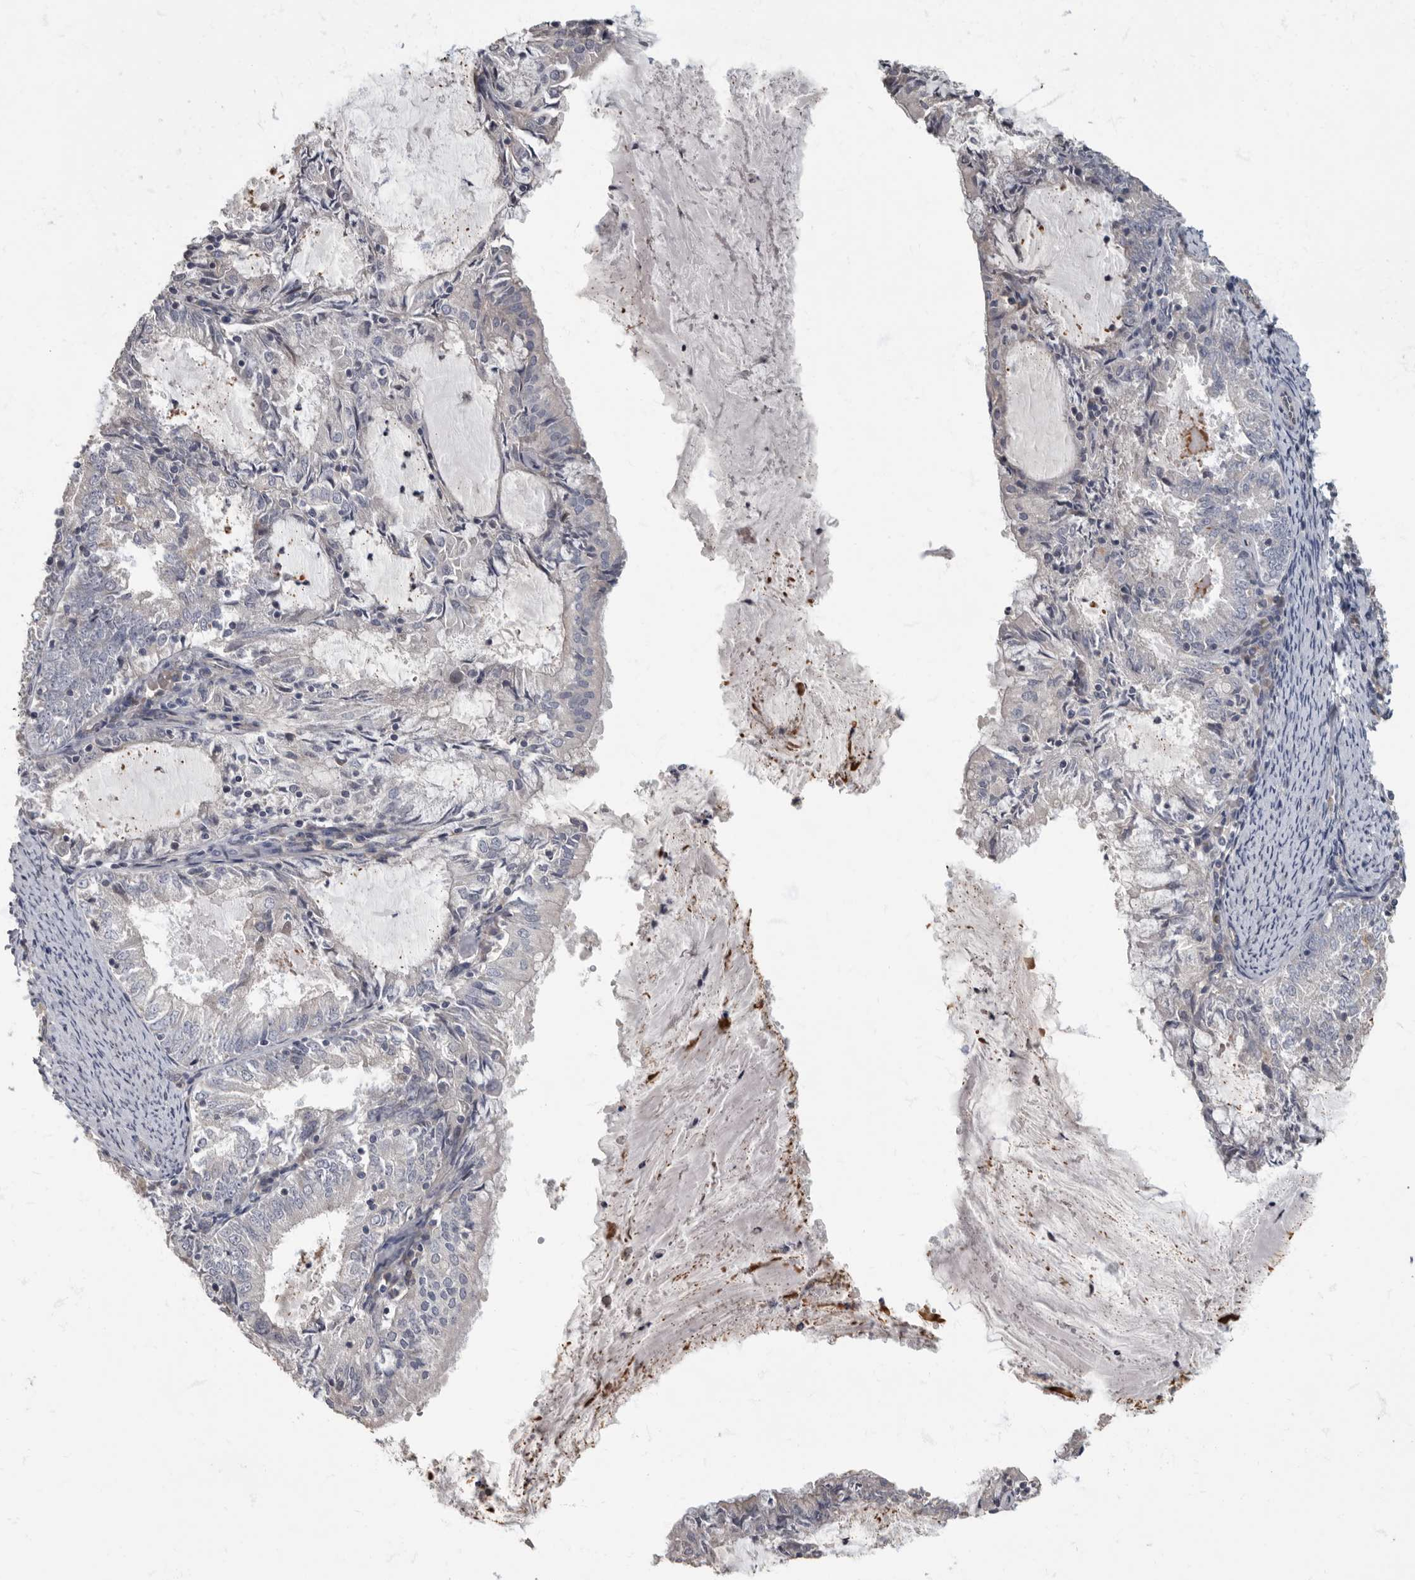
{"staining": {"intensity": "negative", "quantity": "none", "location": "none"}, "tissue": "endometrial cancer", "cell_type": "Tumor cells", "image_type": "cancer", "snomed": [{"axis": "morphology", "description": "Adenocarcinoma, NOS"}, {"axis": "topography", "description": "Endometrium"}], "caption": "This is an immunohistochemistry (IHC) image of endometrial cancer (adenocarcinoma). There is no expression in tumor cells.", "gene": "PDK1", "patient": {"sex": "female", "age": 57}}